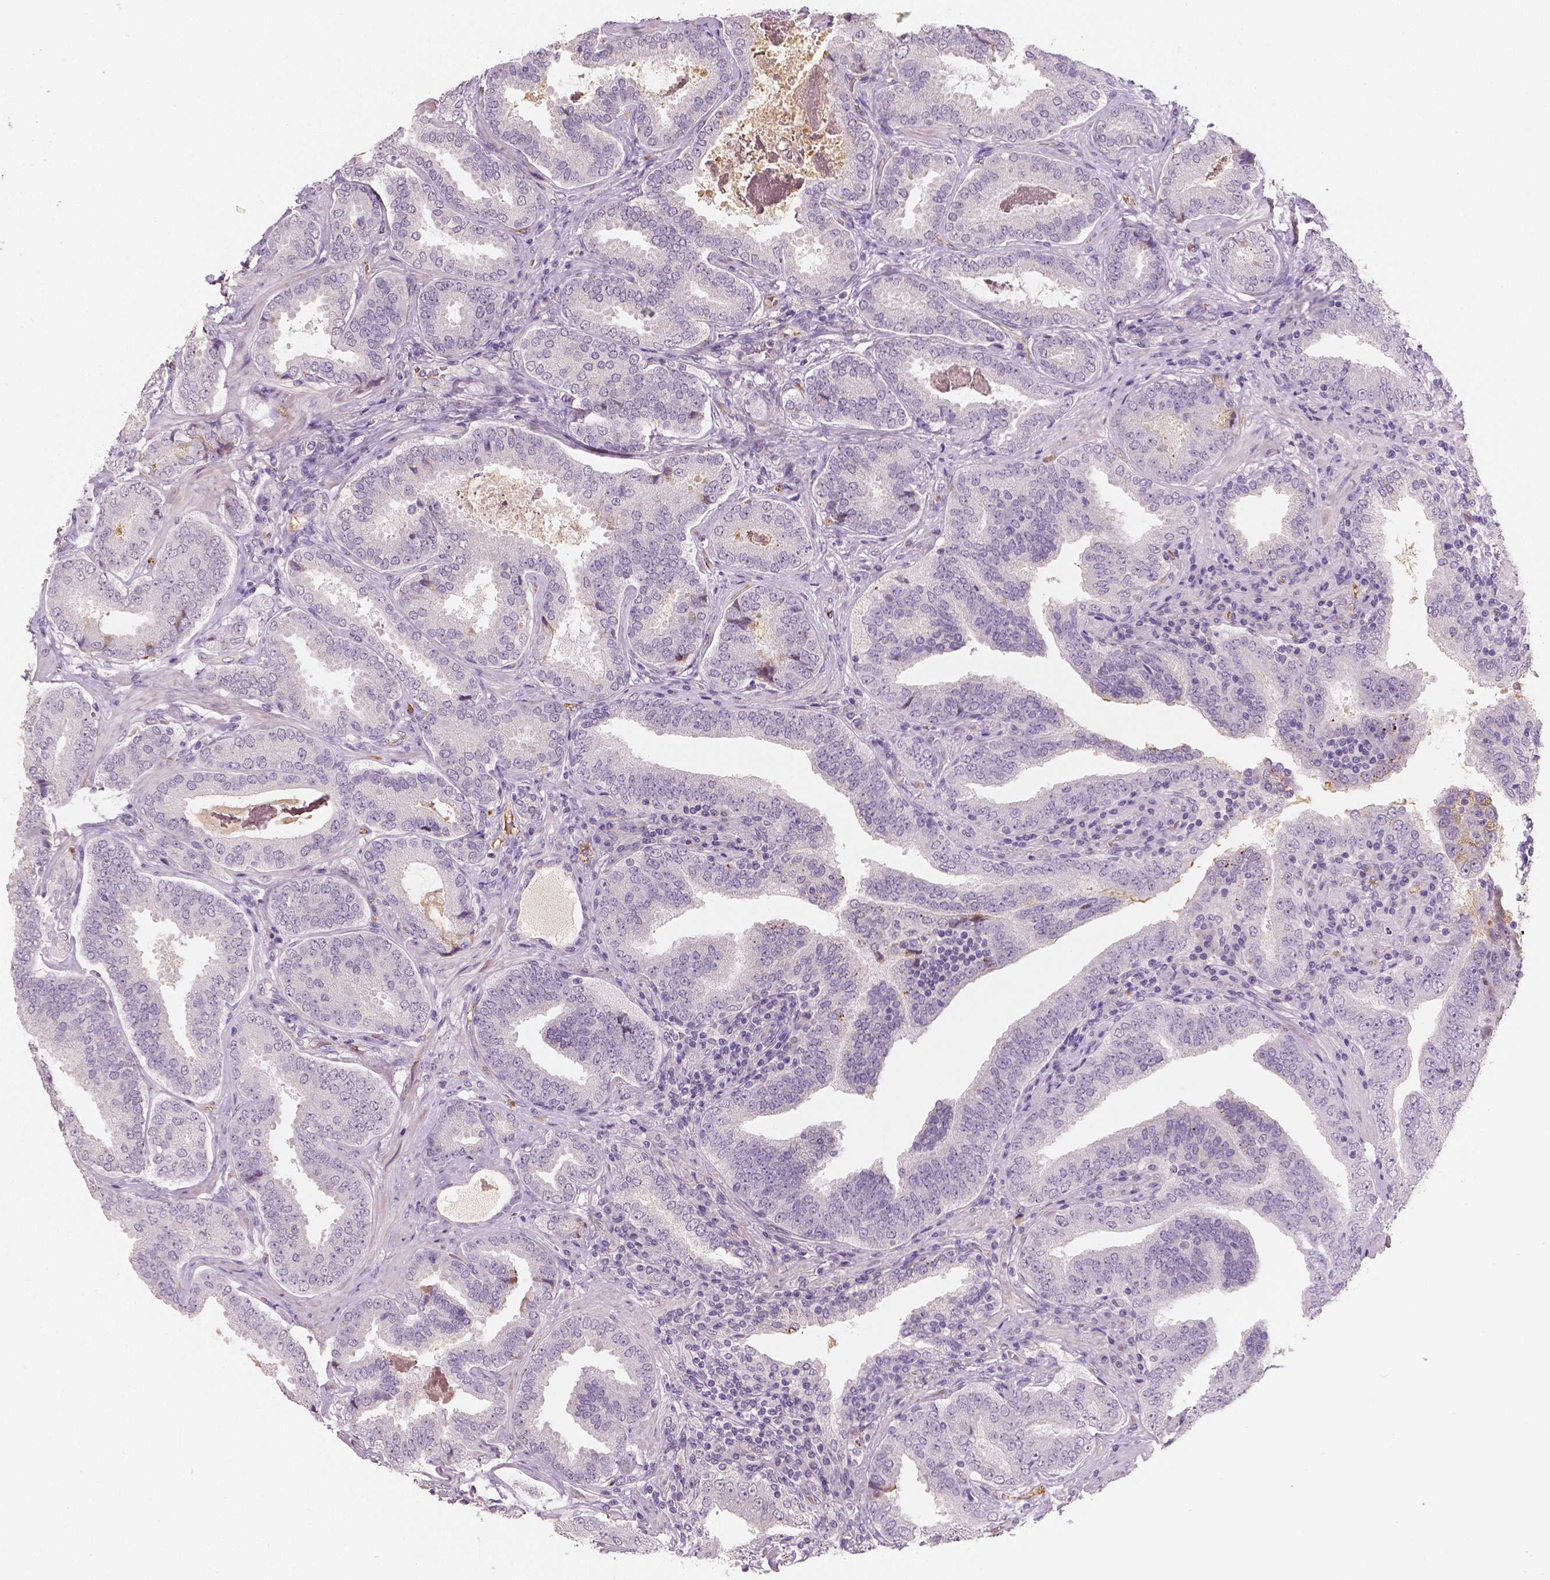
{"staining": {"intensity": "negative", "quantity": "none", "location": "none"}, "tissue": "prostate cancer", "cell_type": "Tumor cells", "image_type": "cancer", "snomed": [{"axis": "morphology", "description": "Adenocarcinoma, NOS"}, {"axis": "topography", "description": "Prostate"}], "caption": "The photomicrograph demonstrates no staining of tumor cells in prostate cancer. The staining is performed using DAB brown chromogen with nuclei counter-stained in using hematoxylin.", "gene": "APOA4", "patient": {"sex": "male", "age": 64}}